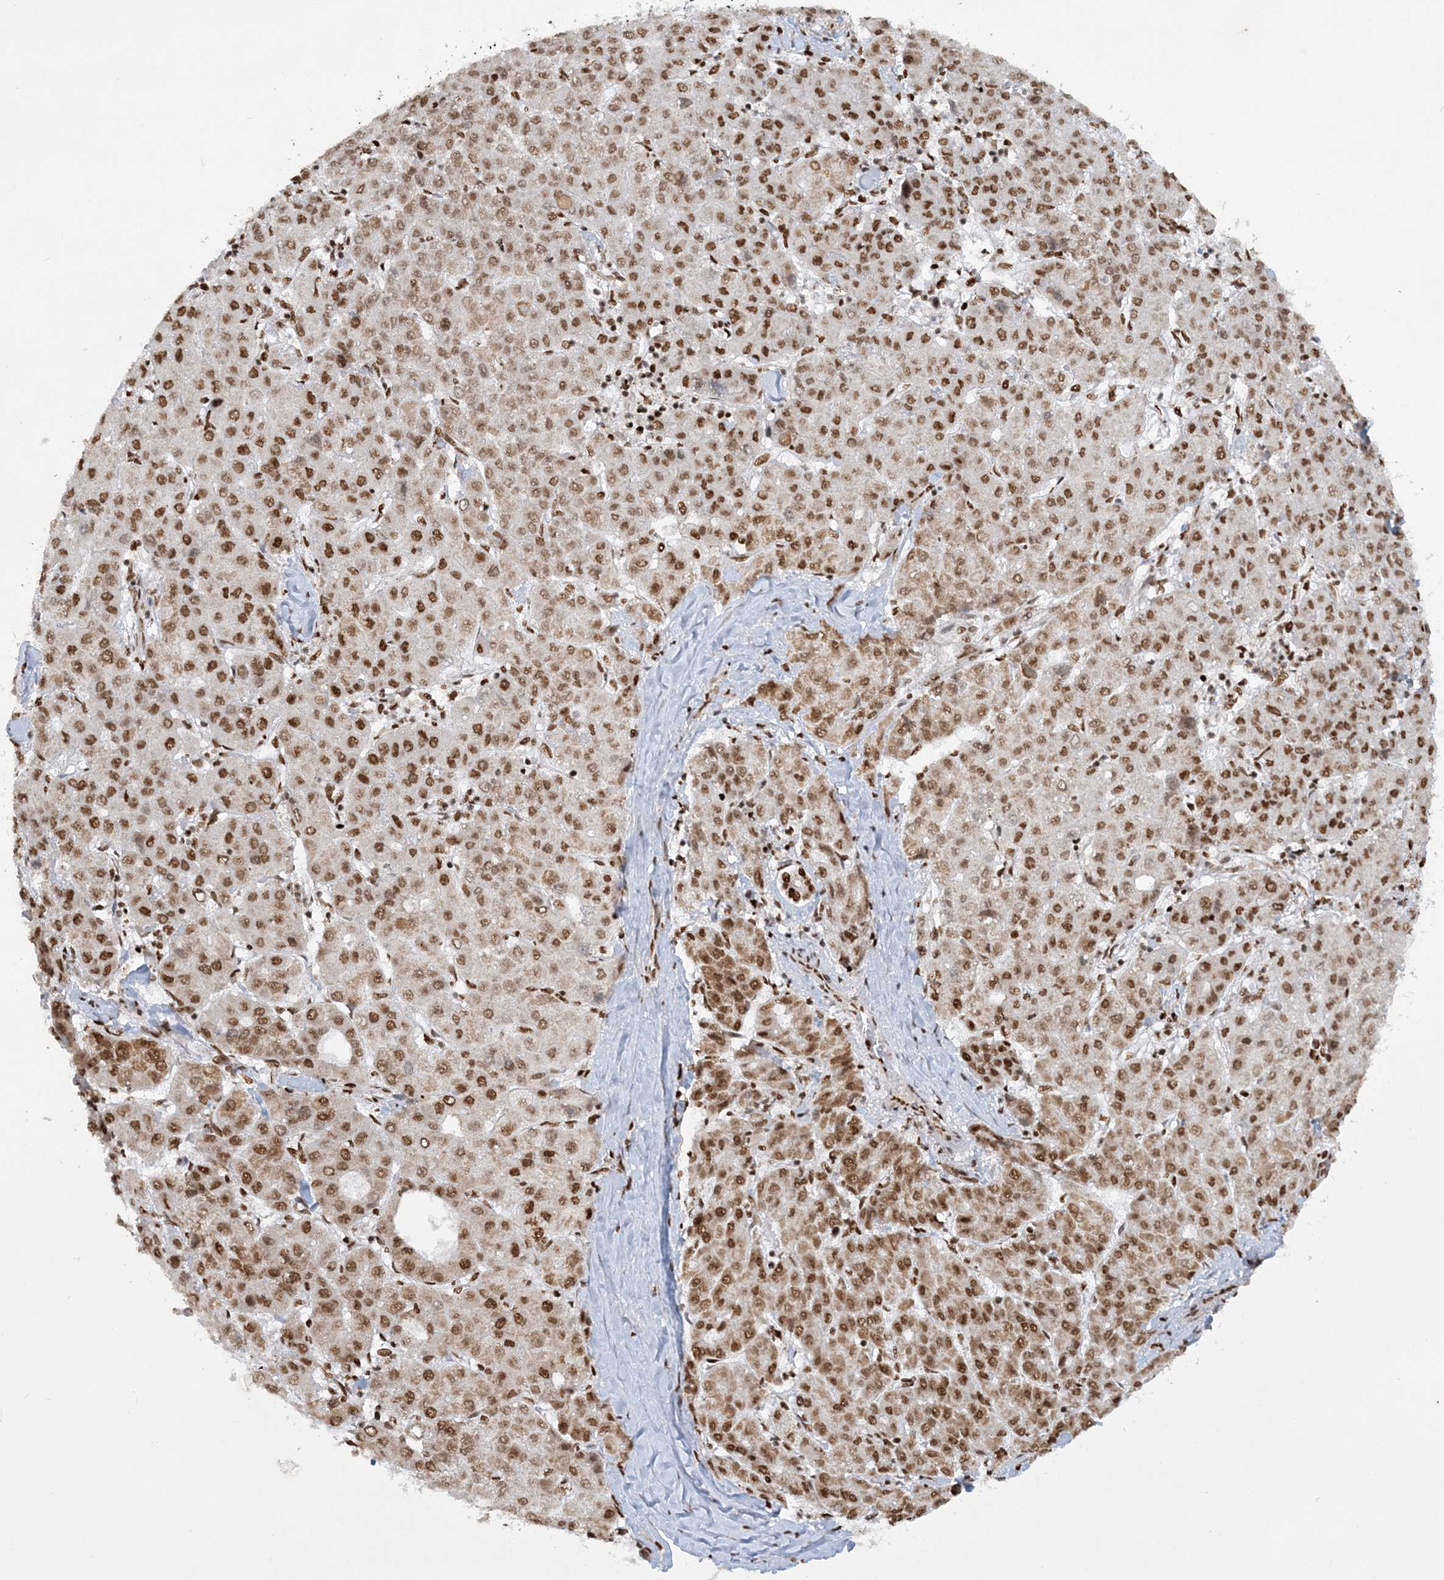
{"staining": {"intensity": "moderate", "quantity": ">75%", "location": "nuclear"}, "tissue": "liver cancer", "cell_type": "Tumor cells", "image_type": "cancer", "snomed": [{"axis": "morphology", "description": "Carcinoma, Hepatocellular, NOS"}, {"axis": "topography", "description": "Liver"}], "caption": "Immunohistochemistry photomicrograph of human hepatocellular carcinoma (liver) stained for a protein (brown), which displays medium levels of moderate nuclear staining in about >75% of tumor cells.", "gene": "DELE1", "patient": {"sex": "male", "age": 65}}